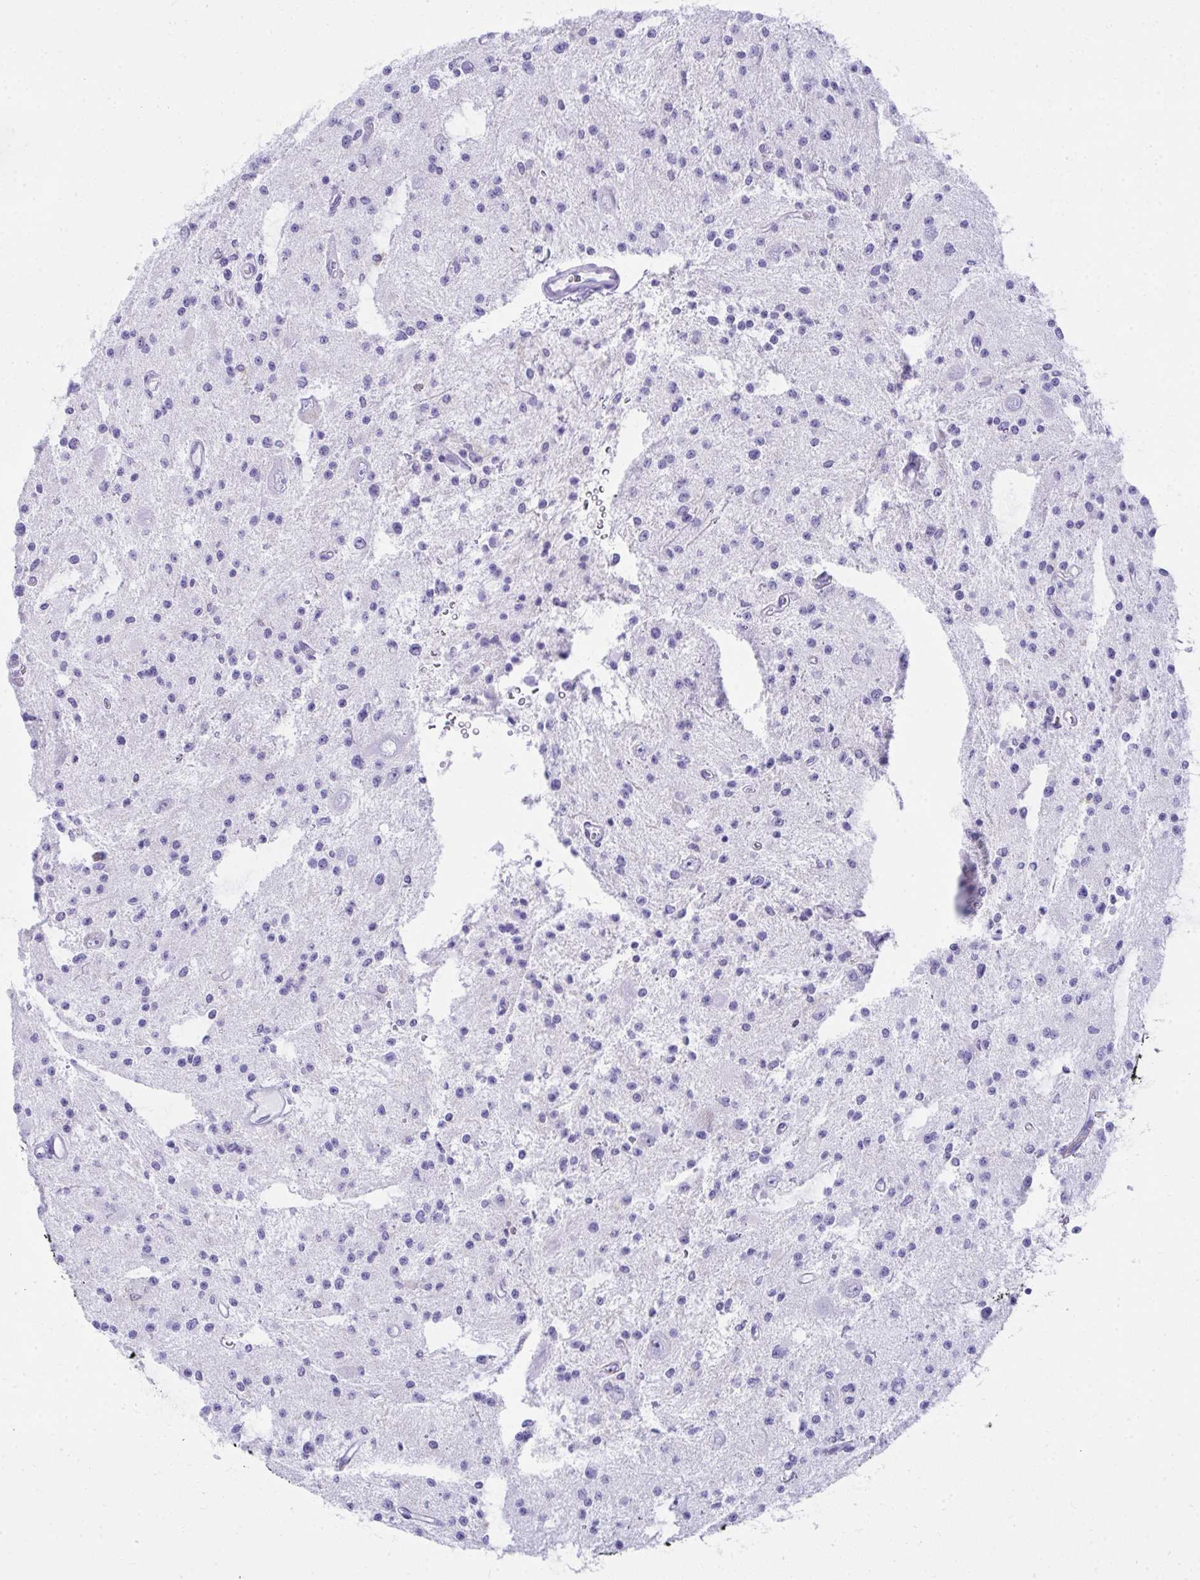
{"staining": {"intensity": "negative", "quantity": "none", "location": "none"}, "tissue": "glioma", "cell_type": "Tumor cells", "image_type": "cancer", "snomed": [{"axis": "morphology", "description": "Glioma, malignant, Low grade"}, {"axis": "topography", "description": "Brain"}], "caption": "IHC photomicrograph of neoplastic tissue: glioma stained with DAB exhibits no significant protein positivity in tumor cells.", "gene": "SPN", "patient": {"sex": "male", "age": 43}}